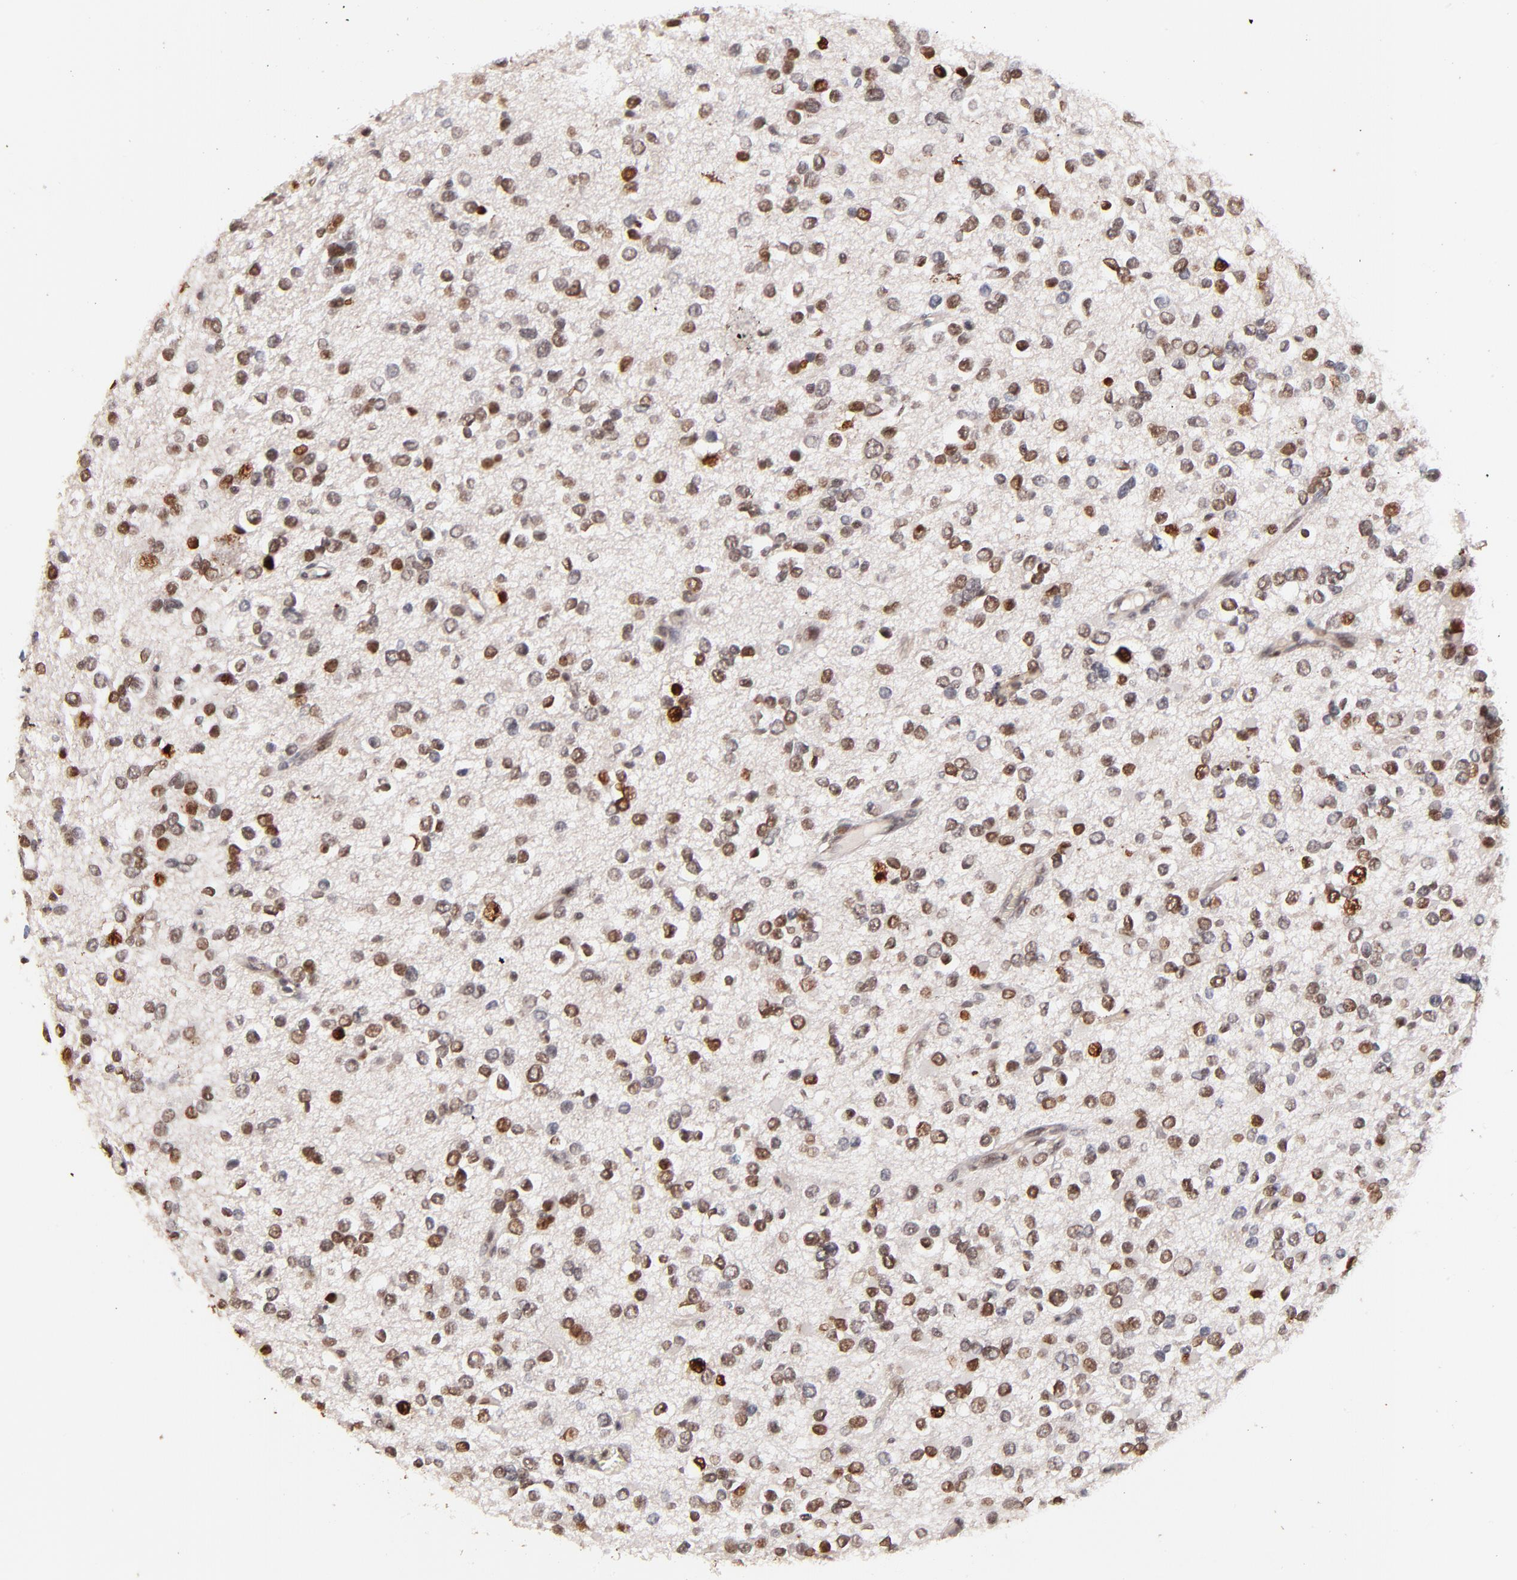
{"staining": {"intensity": "moderate", "quantity": "25%-75%", "location": "cytoplasmic/membranous,nuclear"}, "tissue": "glioma", "cell_type": "Tumor cells", "image_type": "cancer", "snomed": [{"axis": "morphology", "description": "Glioma, malignant, Low grade"}, {"axis": "topography", "description": "Brain"}], "caption": "IHC of human glioma shows medium levels of moderate cytoplasmic/membranous and nuclear positivity in about 25%-75% of tumor cells. (IHC, brightfield microscopy, high magnification).", "gene": "ZFP92", "patient": {"sex": "male", "age": 42}}